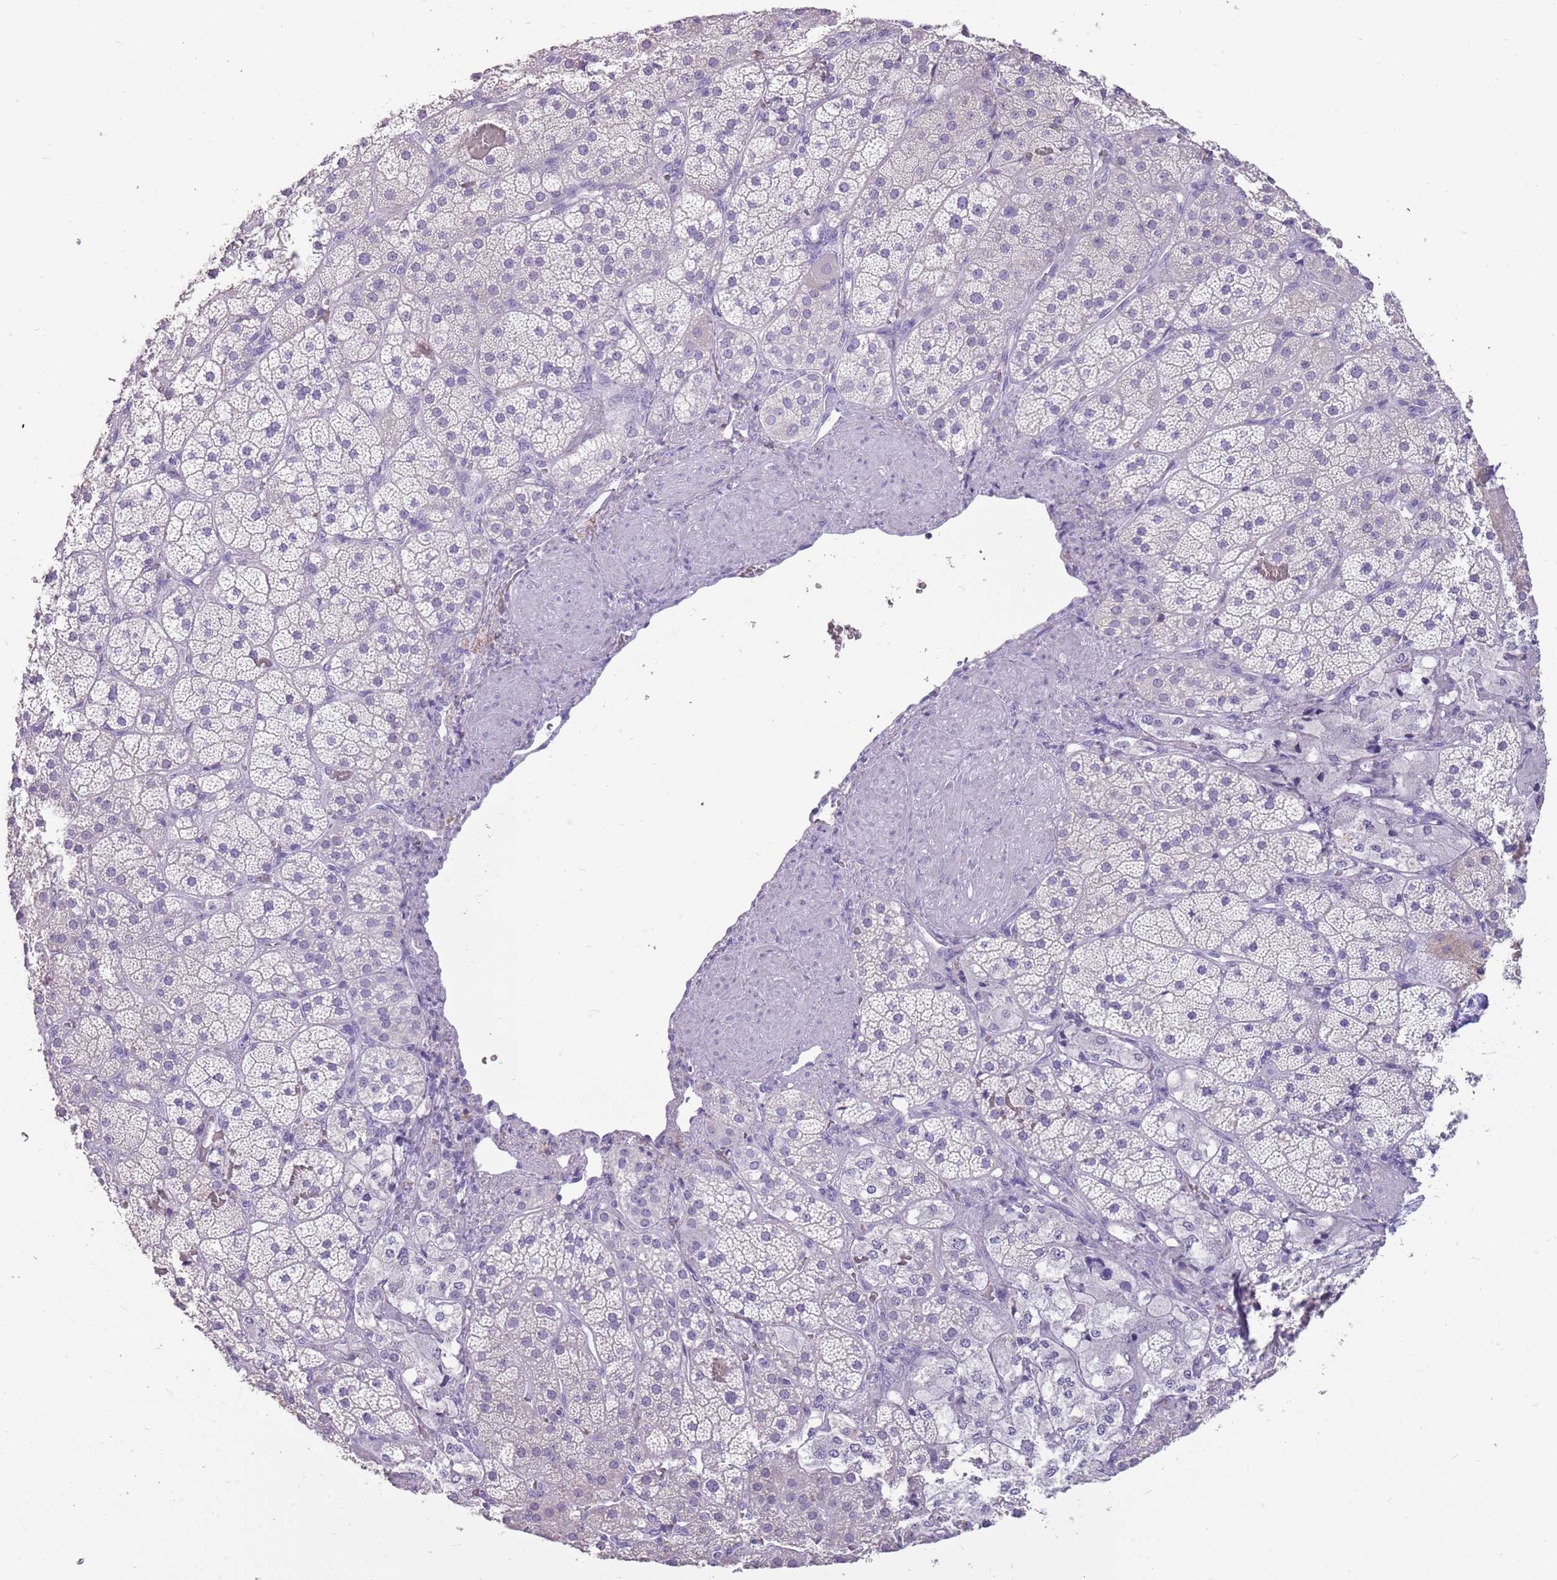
{"staining": {"intensity": "negative", "quantity": "none", "location": "none"}, "tissue": "adrenal gland", "cell_type": "Glandular cells", "image_type": "normal", "snomed": [{"axis": "morphology", "description": "Normal tissue, NOS"}, {"axis": "topography", "description": "Adrenal gland"}], "caption": "Immunohistochemistry (IHC) of unremarkable human adrenal gland shows no expression in glandular cells.", "gene": "ENSG00000271254", "patient": {"sex": "male", "age": 57}}